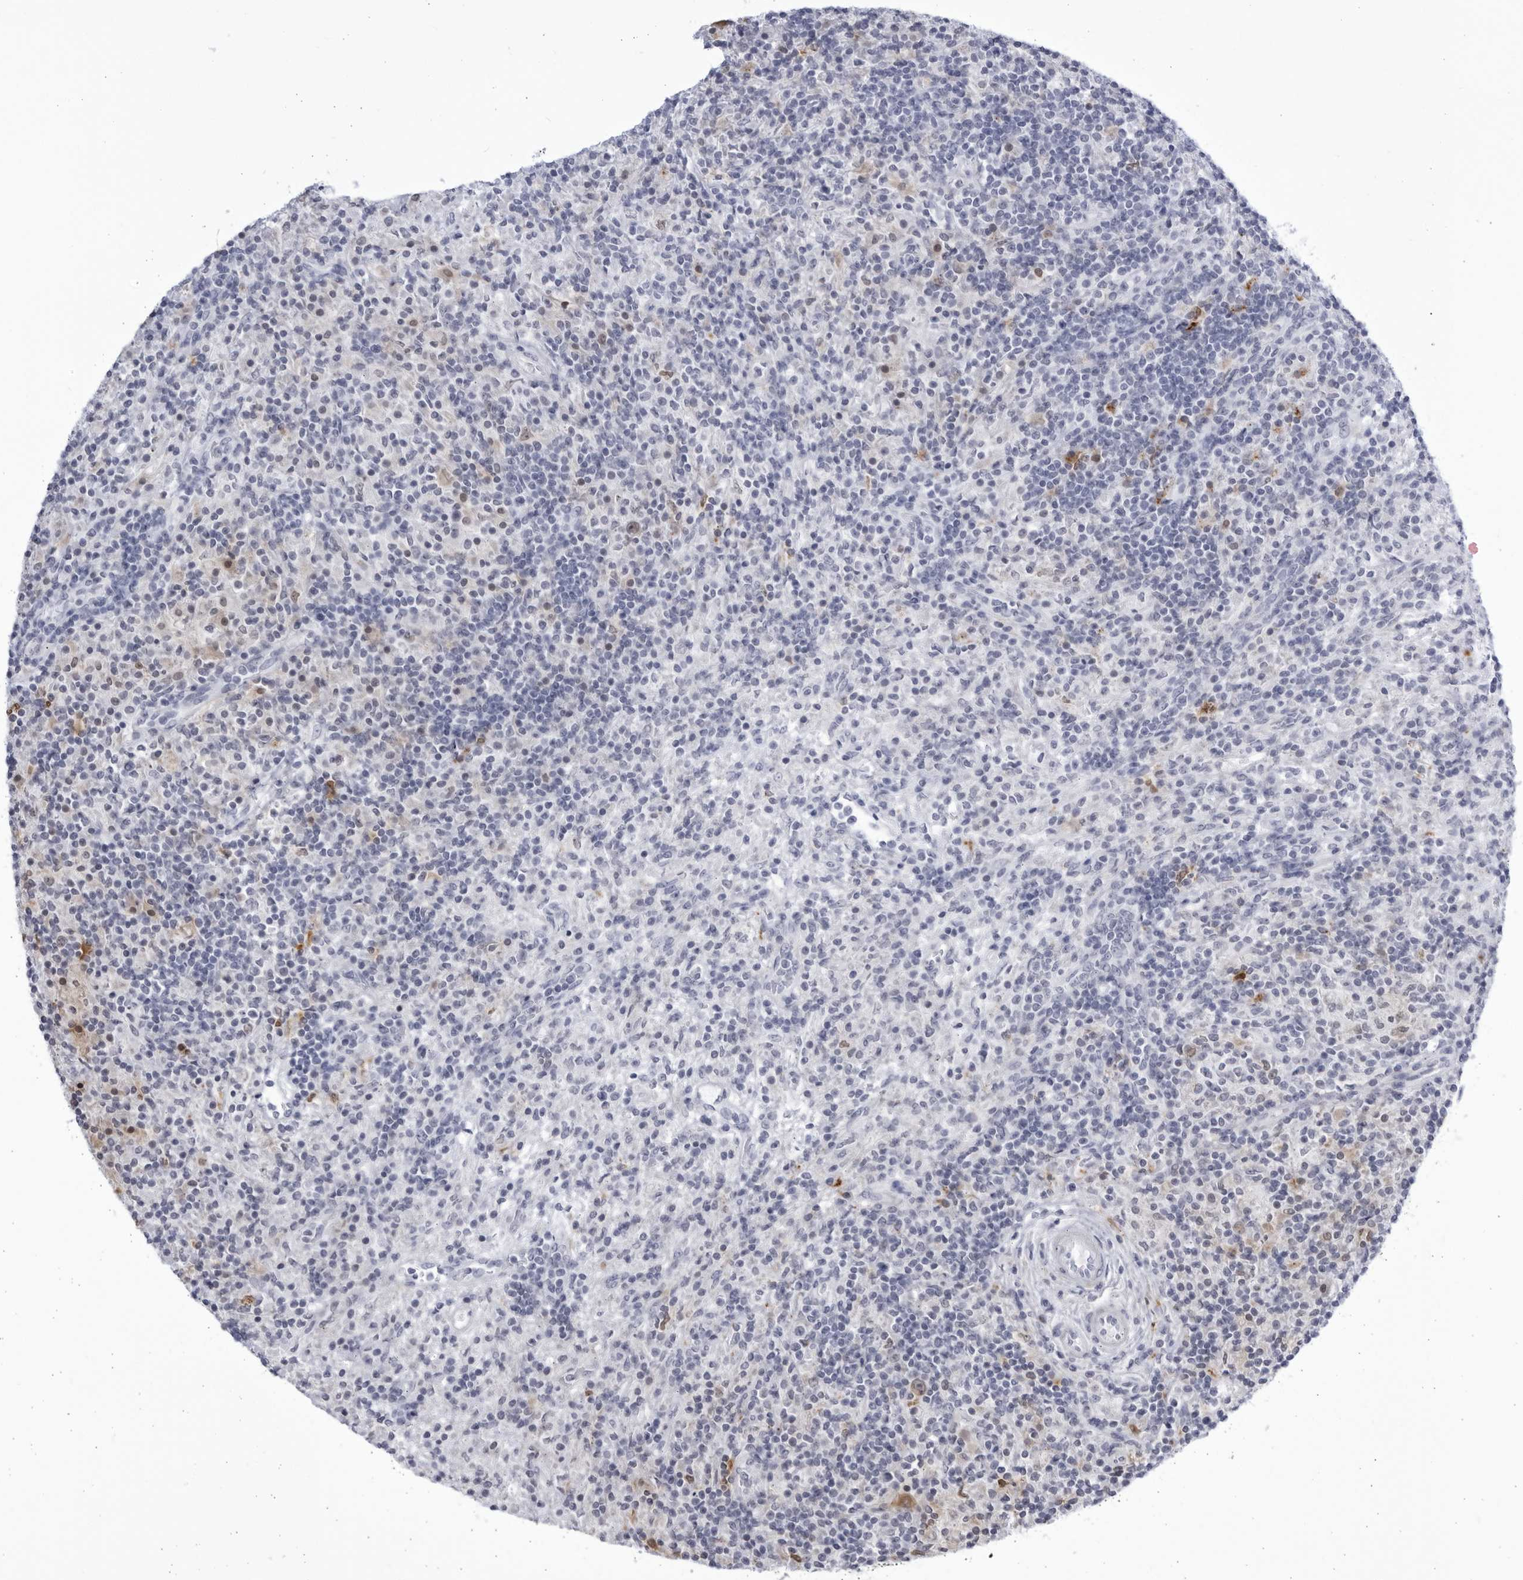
{"staining": {"intensity": "negative", "quantity": "none", "location": "none"}, "tissue": "lymphoma", "cell_type": "Tumor cells", "image_type": "cancer", "snomed": [{"axis": "morphology", "description": "Hodgkin's disease, NOS"}, {"axis": "topography", "description": "Lymph node"}], "caption": "DAB immunohistochemical staining of human Hodgkin's disease demonstrates no significant expression in tumor cells.", "gene": "CCDC181", "patient": {"sex": "male", "age": 70}}